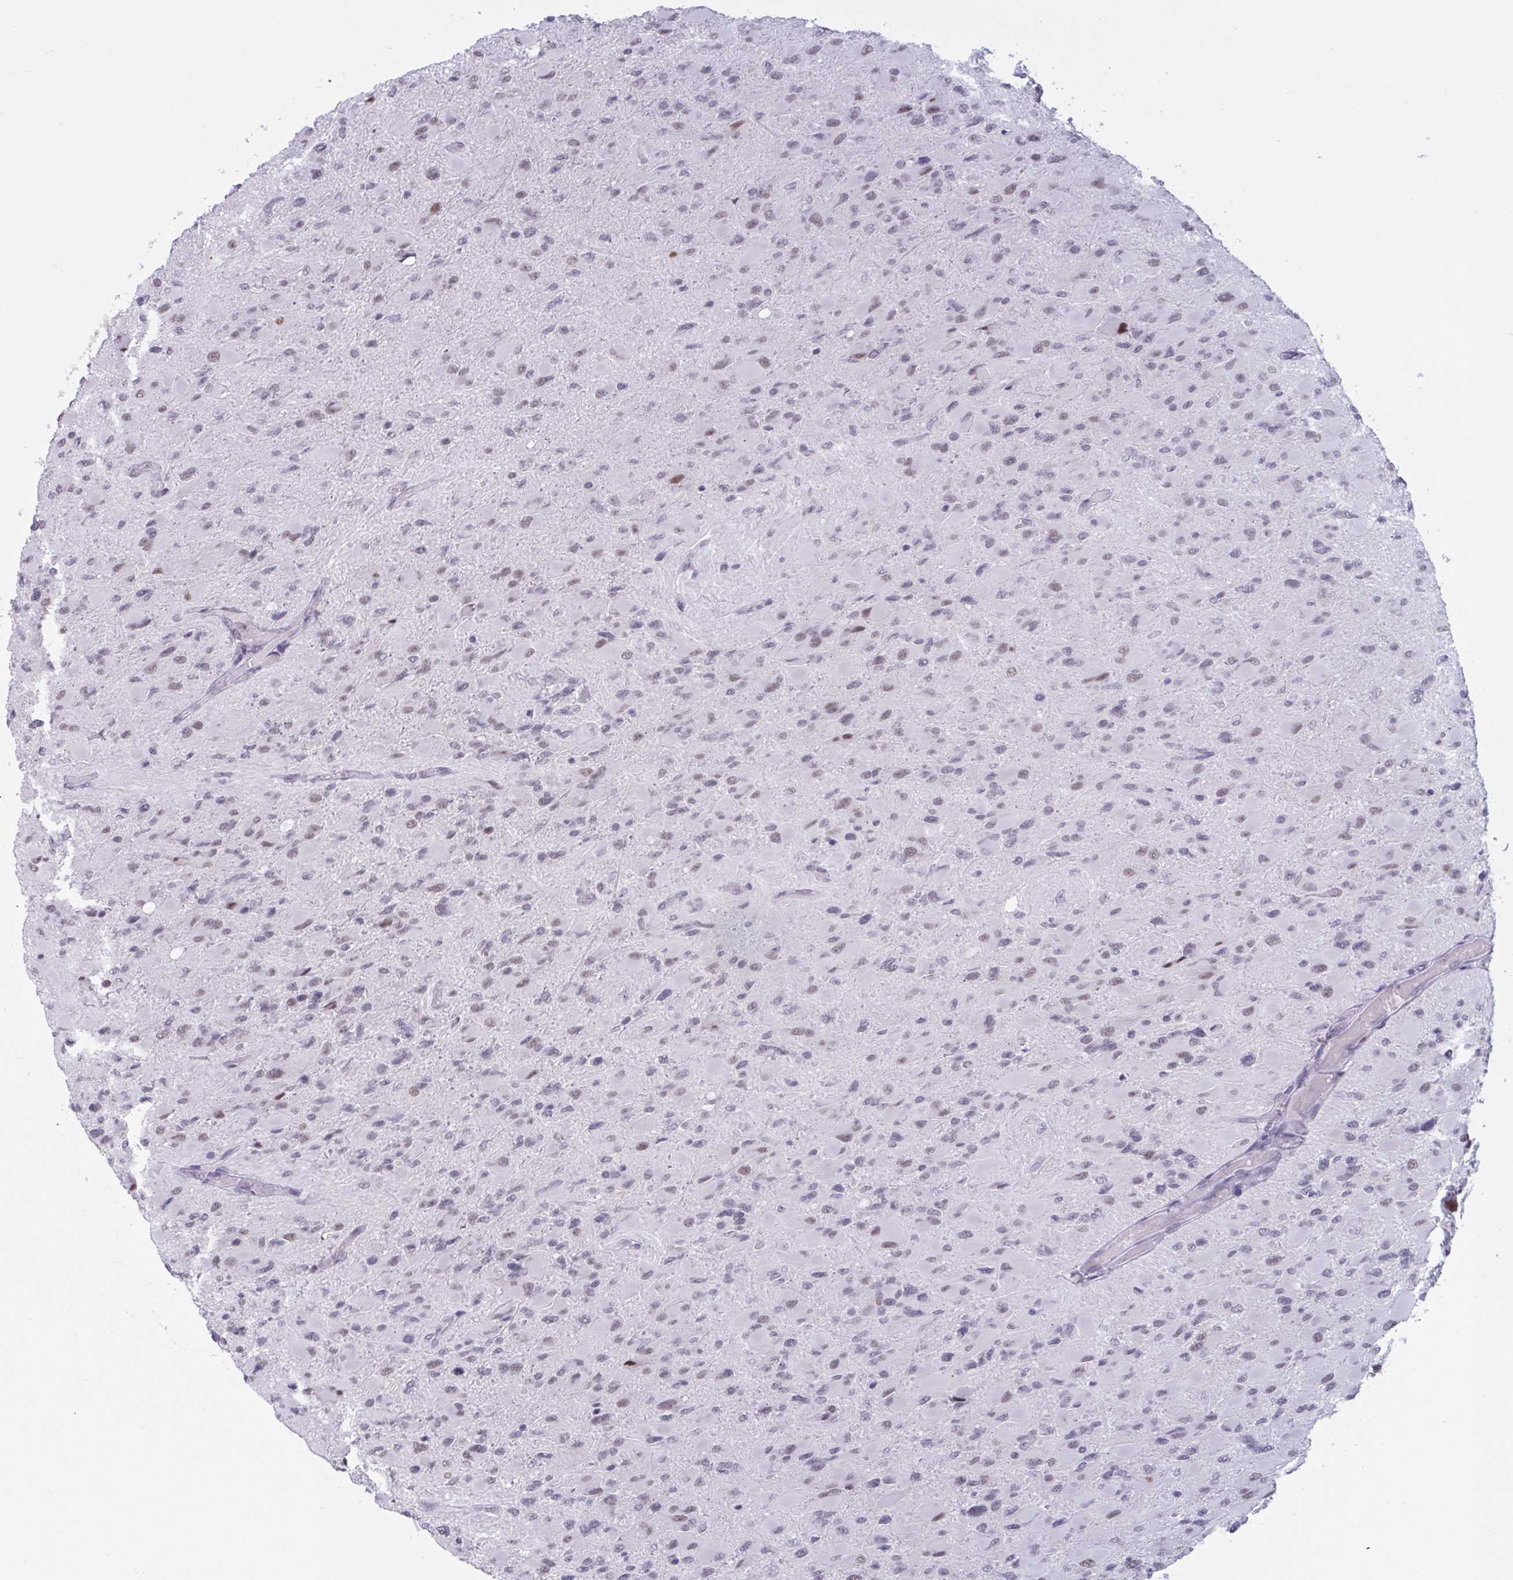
{"staining": {"intensity": "weak", "quantity": "25%-75%", "location": "nuclear"}, "tissue": "glioma", "cell_type": "Tumor cells", "image_type": "cancer", "snomed": [{"axis": "morphology", "description": "Glioma, malignant, High grade"}, {"axis": "topography", "description": "Cerebral cortex"}], "caption": "Human glioma stained with a brown dye shows weak nuclear positive expression in approximately 25%-75% of tumor cells.", "gene": "HSD17B6", "patient": {"sex": "female", "age": 36}}